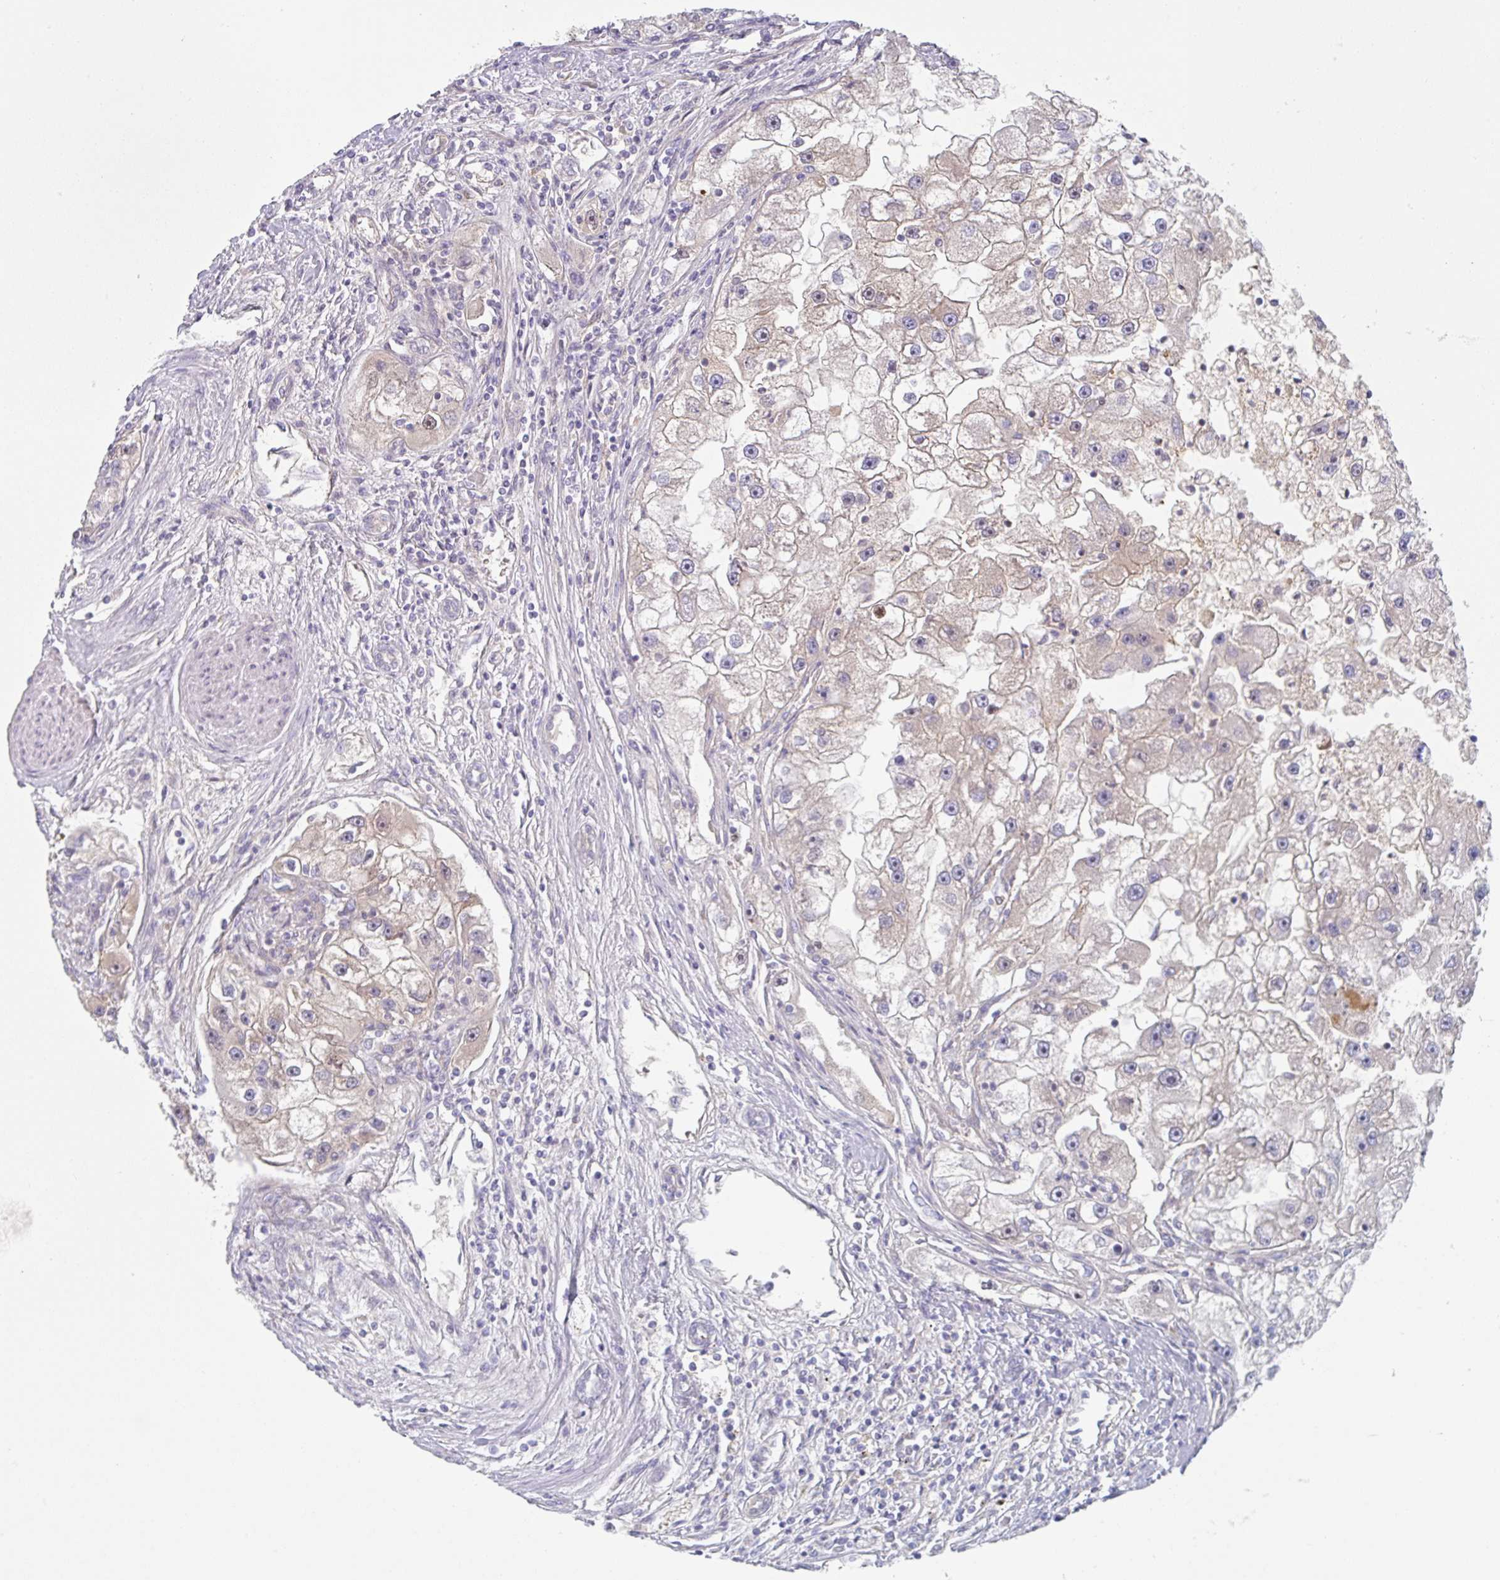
{"staining": {"intensity": "weak", "quantity": "<25%", "location": "cytoplasmic/membranous"}, "tissue": "renal cancer", "cell_type": "Tumor cells", "image_type": "cancer", "snomed": [{"axis": "morphology", "description": "Adenocarcinoma, NOS"}, {"axis": "topography", "description": "Kidney"}], "caption": "Immunohistochemistry image of renal cancer stained for a protein (brown), which exhibits no expression in tumor cells.", "gene": "AMPD2", "patient": {"sex": "male", "age": 63}}